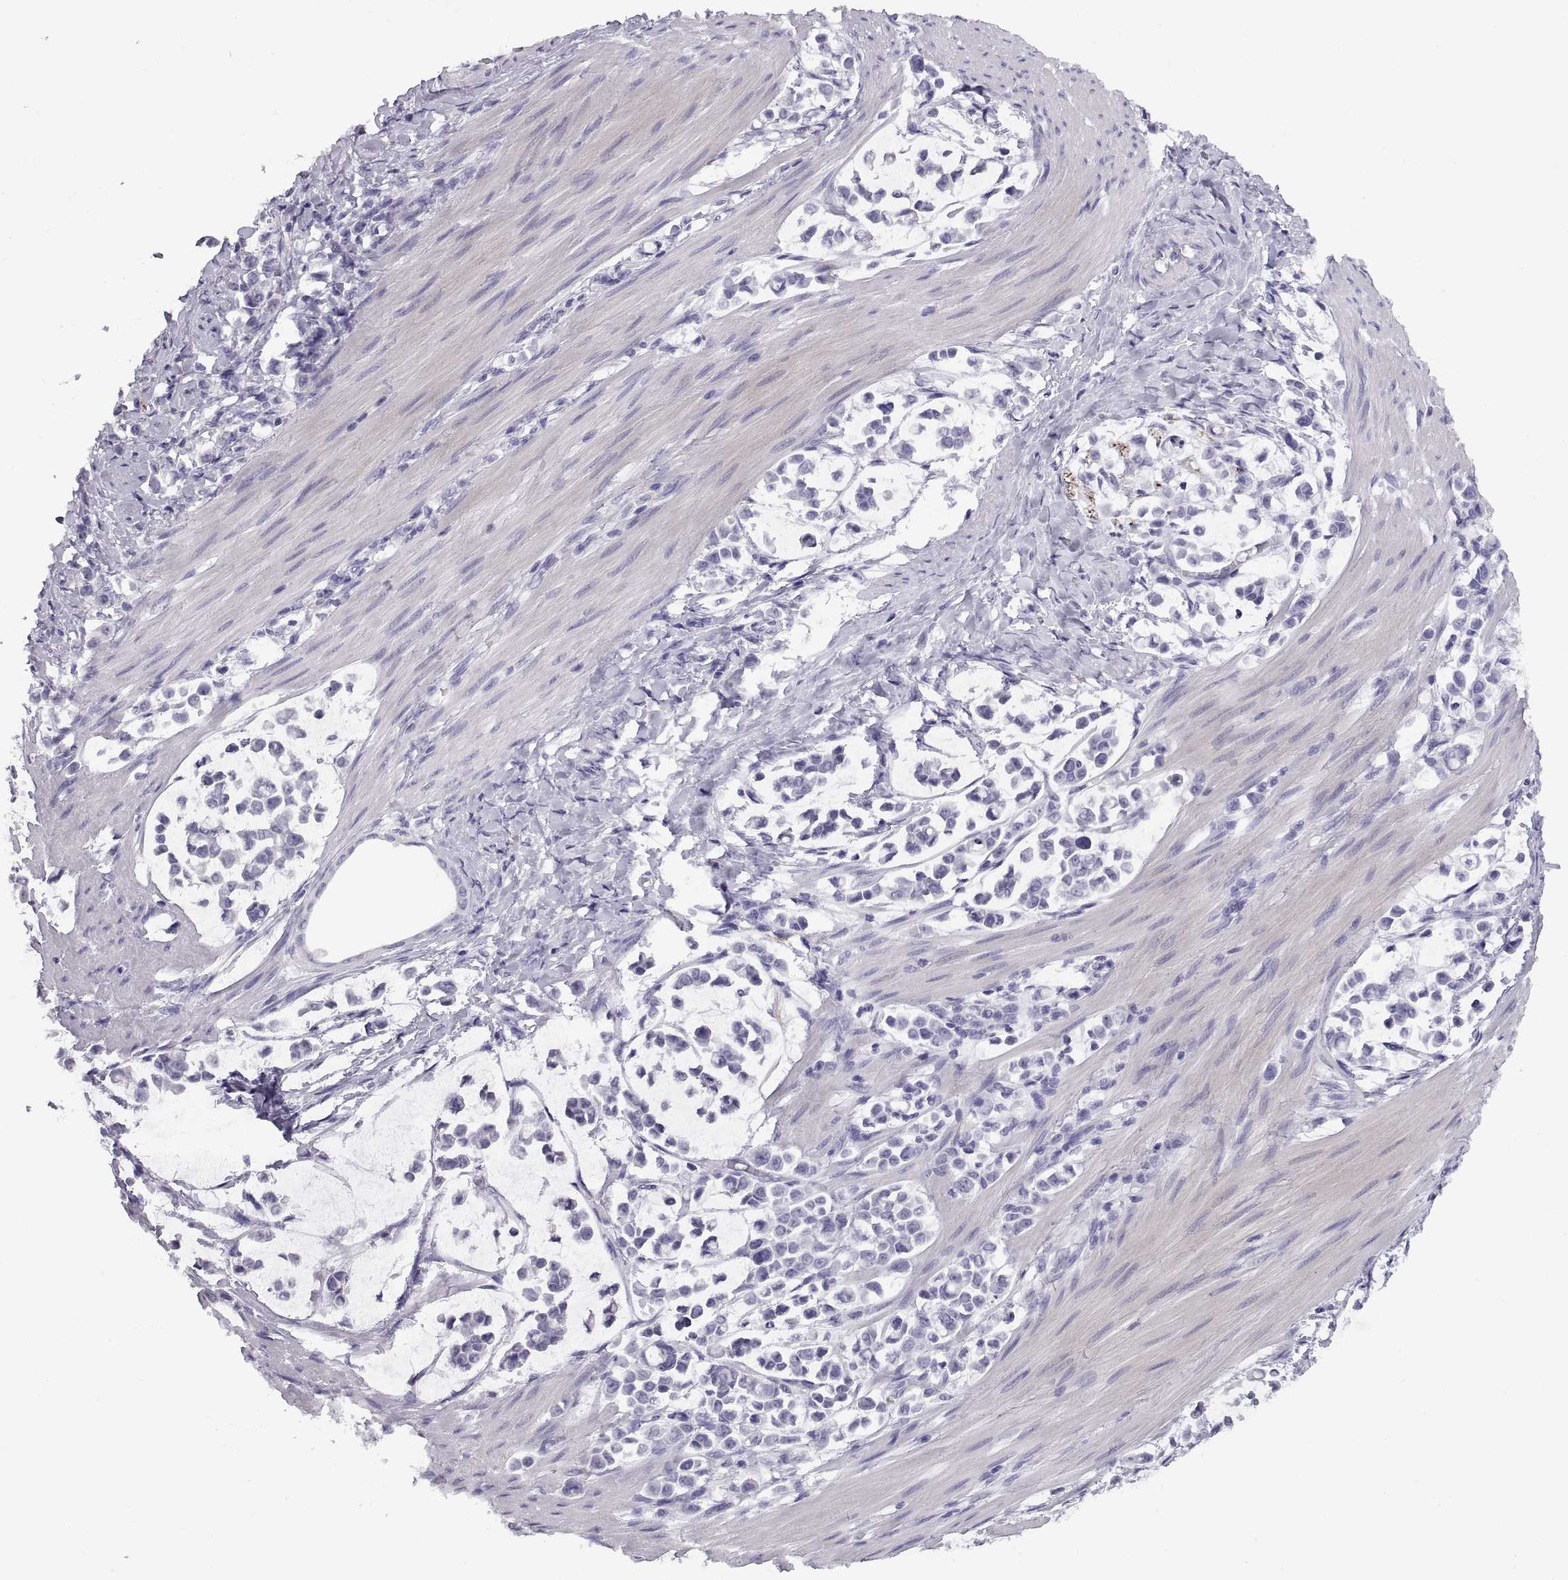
{"staining": {"intensity": "negative", "quantity": "none", "location": "none"}, "tissue": "stomach cancer", "cell_type": "Tumor cells", "image_type": "cancer", "snomed": [{"axis": "morphology", "description": "Adenocarcinoma, NOS"}, {"axis": "topography", "description": "Stomach"}], "caption": "DAB (3,3'-diaminobenzidine) immunohistochemical staining of stomach cancer (adenocarcinoma) displays no significant positivity in tumor cells.", "gene": "RGS20", "patient": {"sex": "male", "age": 82}}